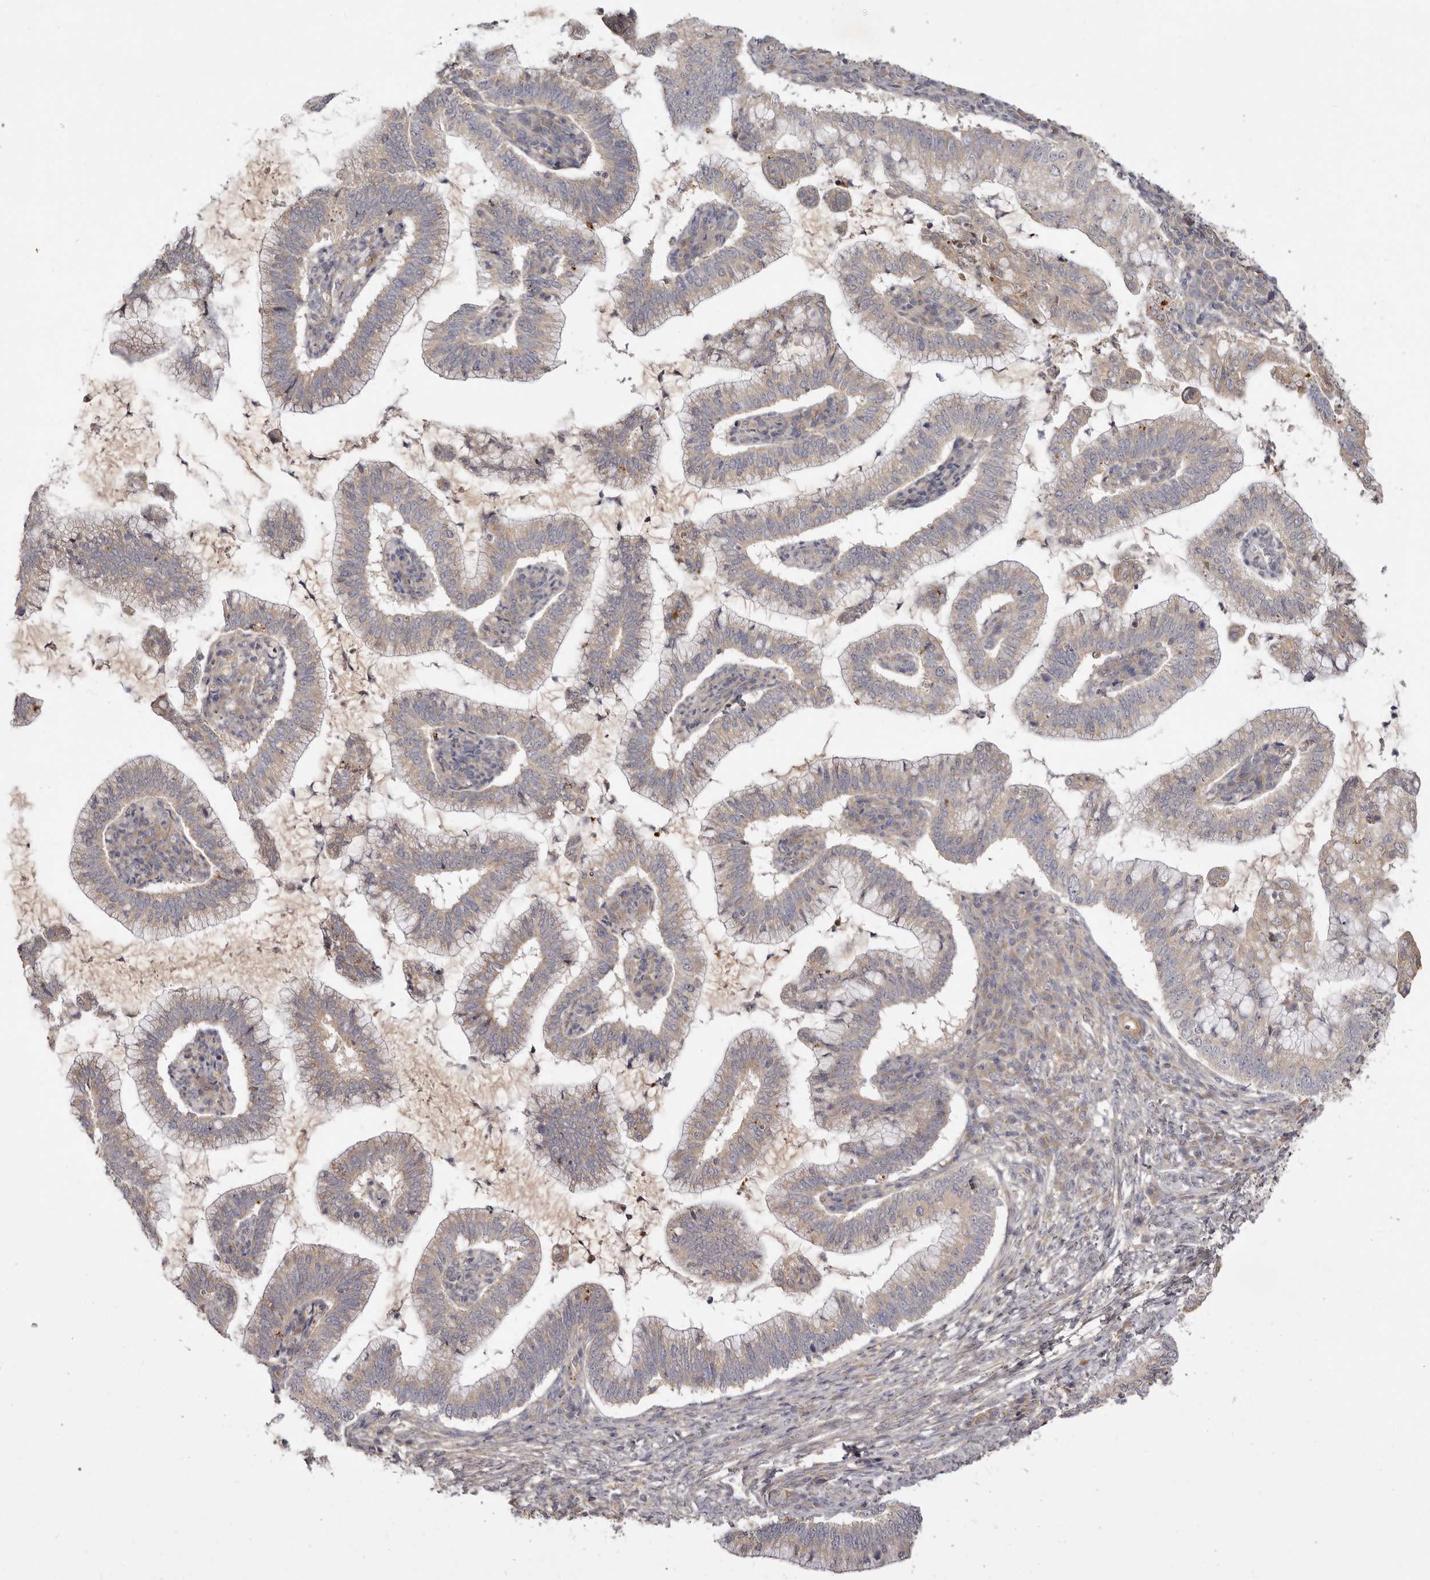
{"staining": {"intensity": "weak", "quantity": ">75%", "location": "cytoplasmic/membranous"}, "tissue": "cervical cancer", "cell_type": "Tumor cells", "image_type": "cancer", "snomed": [{"axis": "morphology", "description": "Adenocarcinoma, NOS"}, {"axis": "topography", "description": "Cervix"}], "caption": "An image showing weak cytoplasmic/membranous positivity in about >75% of tumor cells in adenocarcinoma (cervical), as visualized by brown immunohistochemical staining.", "gene": "ADAMTS9", "patient": {"sex": "female", "age": 36}}